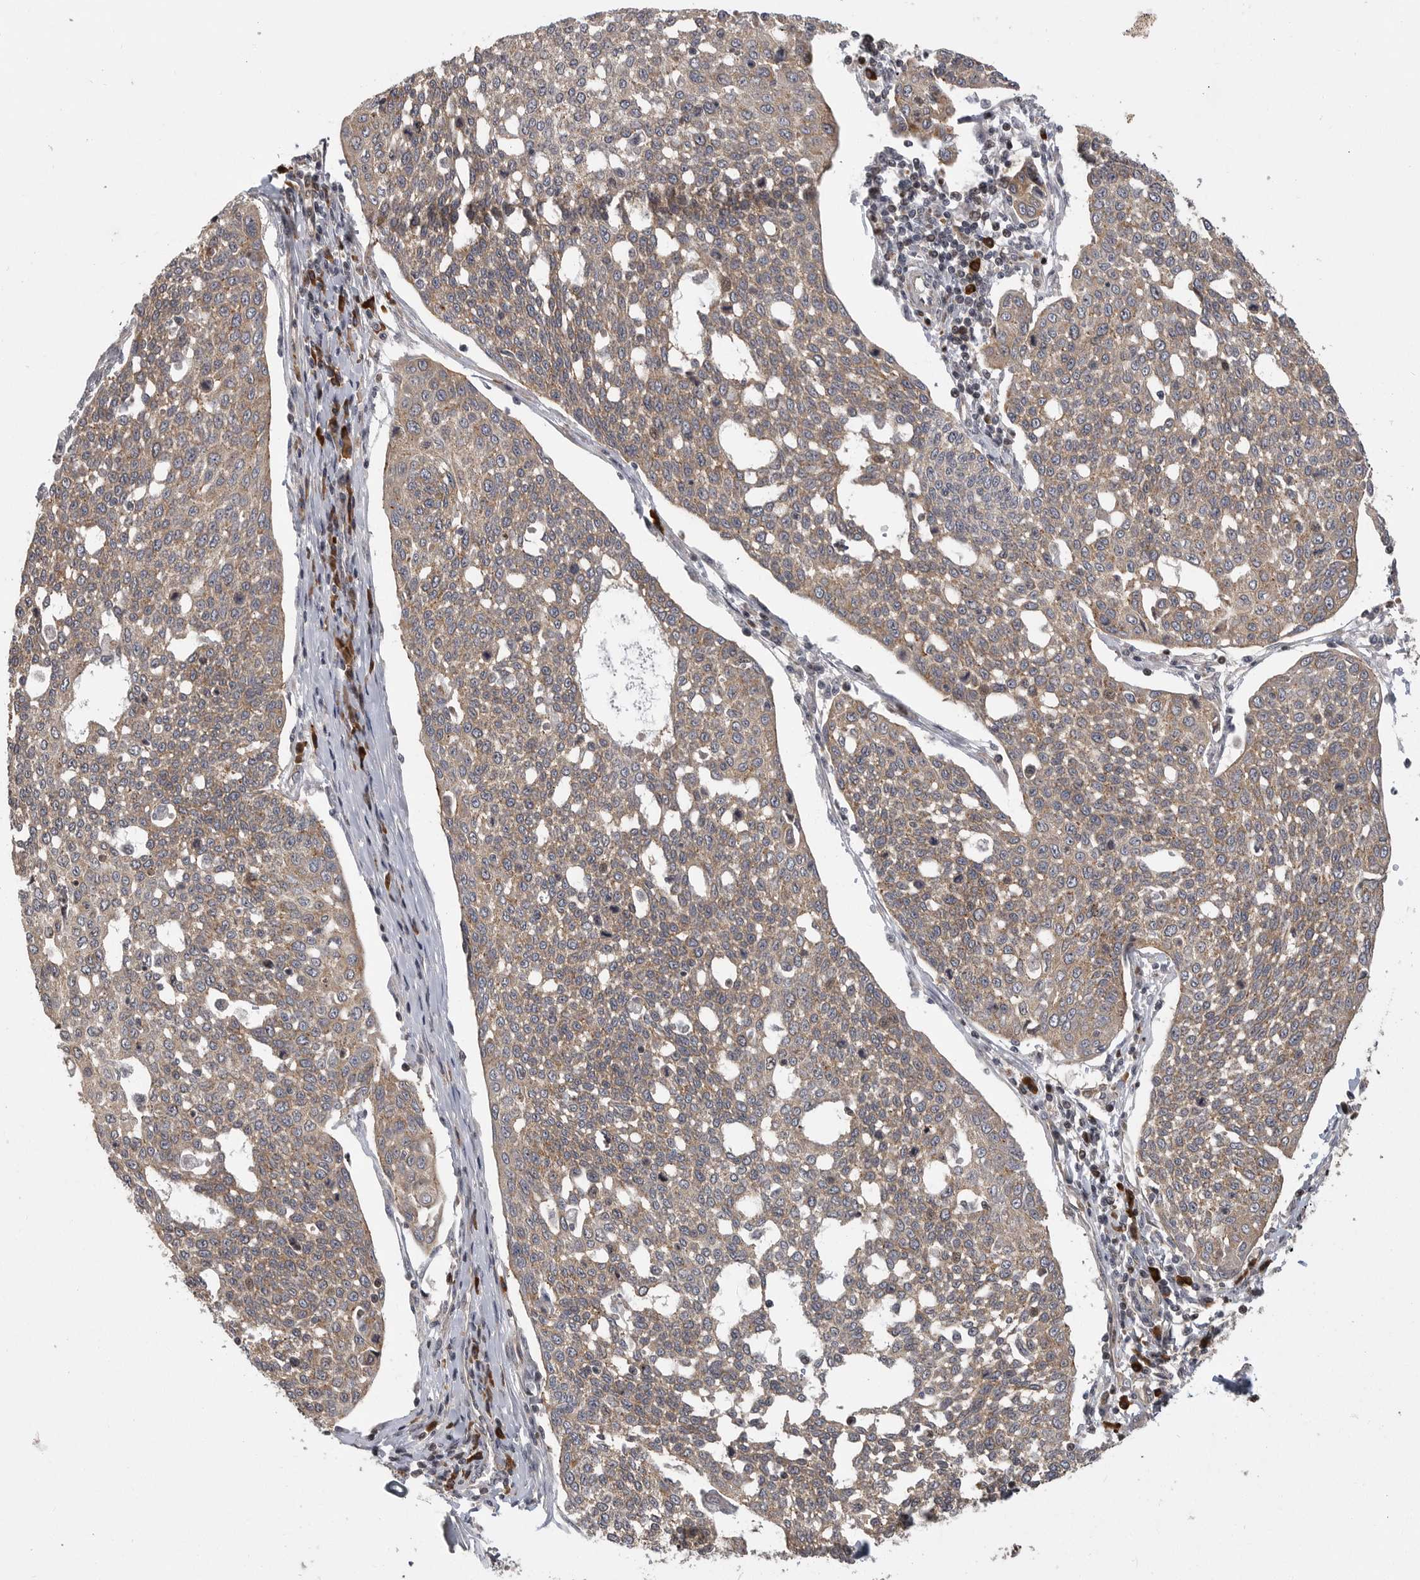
{"staining": {"intensity": "weak", "quantity": ">75%", "location": "cytoplasmic/membranous"}, "tissue": "cervical cancer", "cell_type": "Tumor cells", "image_type": "cancer", "snomed": [{"axis": "morphology", "description": "Squamous cell carcinoma, NOS"}, {"axis": "topography", "description": "Cervix"}], "caption": "Brown immunohistochemical staining in human cervical cancer (squamous cell carcinoma) shows weak cytoplasmic/membranous expression in about >75% of tumor cells.", "gene": "OXR1", "patient": {"sex": "female", "age": 34}}